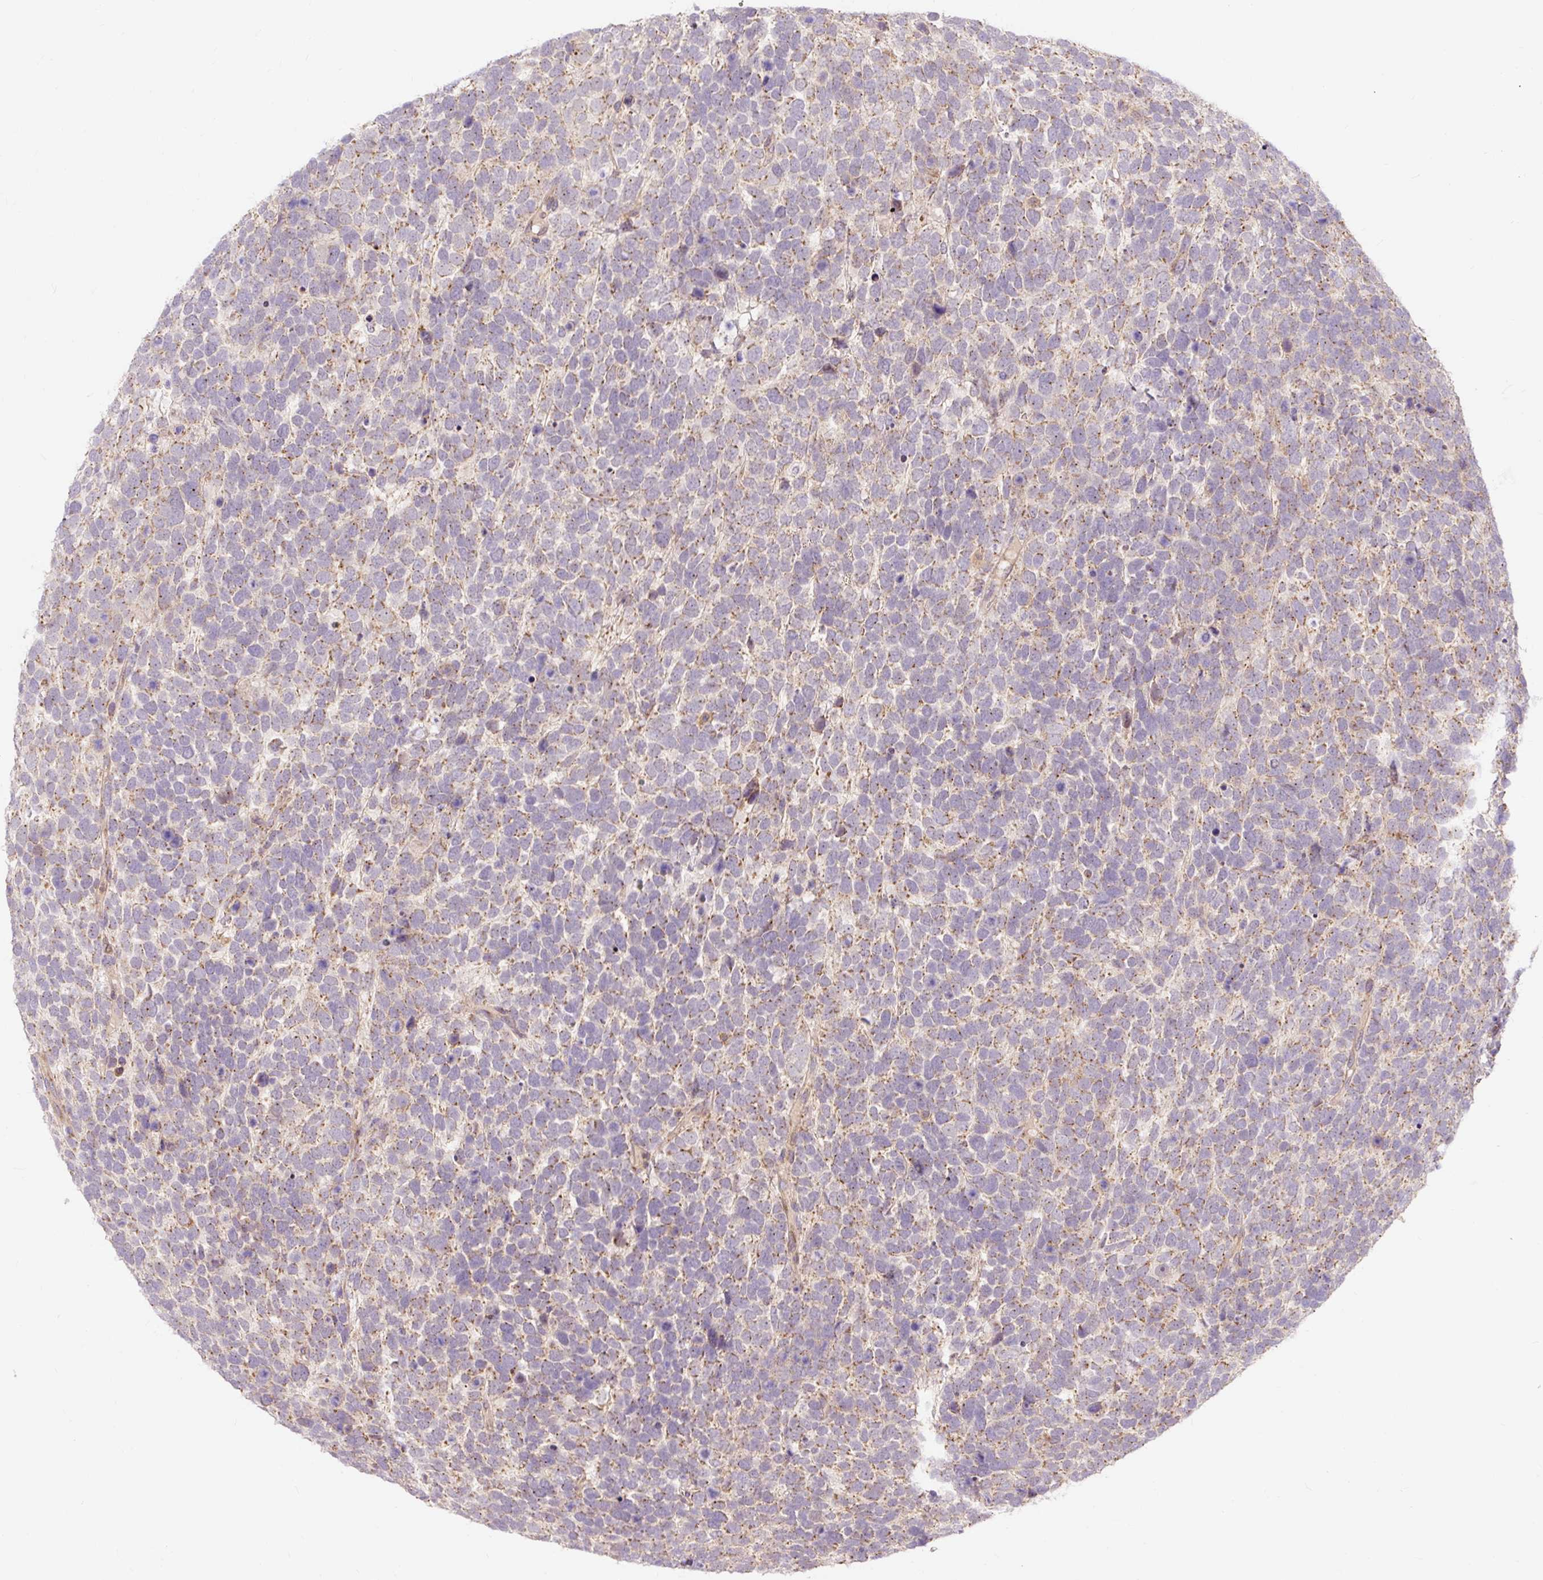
{"staining": {"intensity": "moderate", "quantity": "25%-75%", "location": "cytoplasmic/membranous"}, "tissue": "urothelial cancer", "cell_type": "Tumor cells", "image_type": "cancer", "snomed": [{"axis": "morphology", "description": "Urothelial carcinoma, High grade"}, {"axis": "topography", "description": "Urinary bladder"}], "caption": "High-grade urothelial carcinoma stained for a protein shows moderate cytoplasmic/membranous positivity in tumor cells.", "gene": "TRIAP1", "patient": {"sex": "female", "age": 82}}